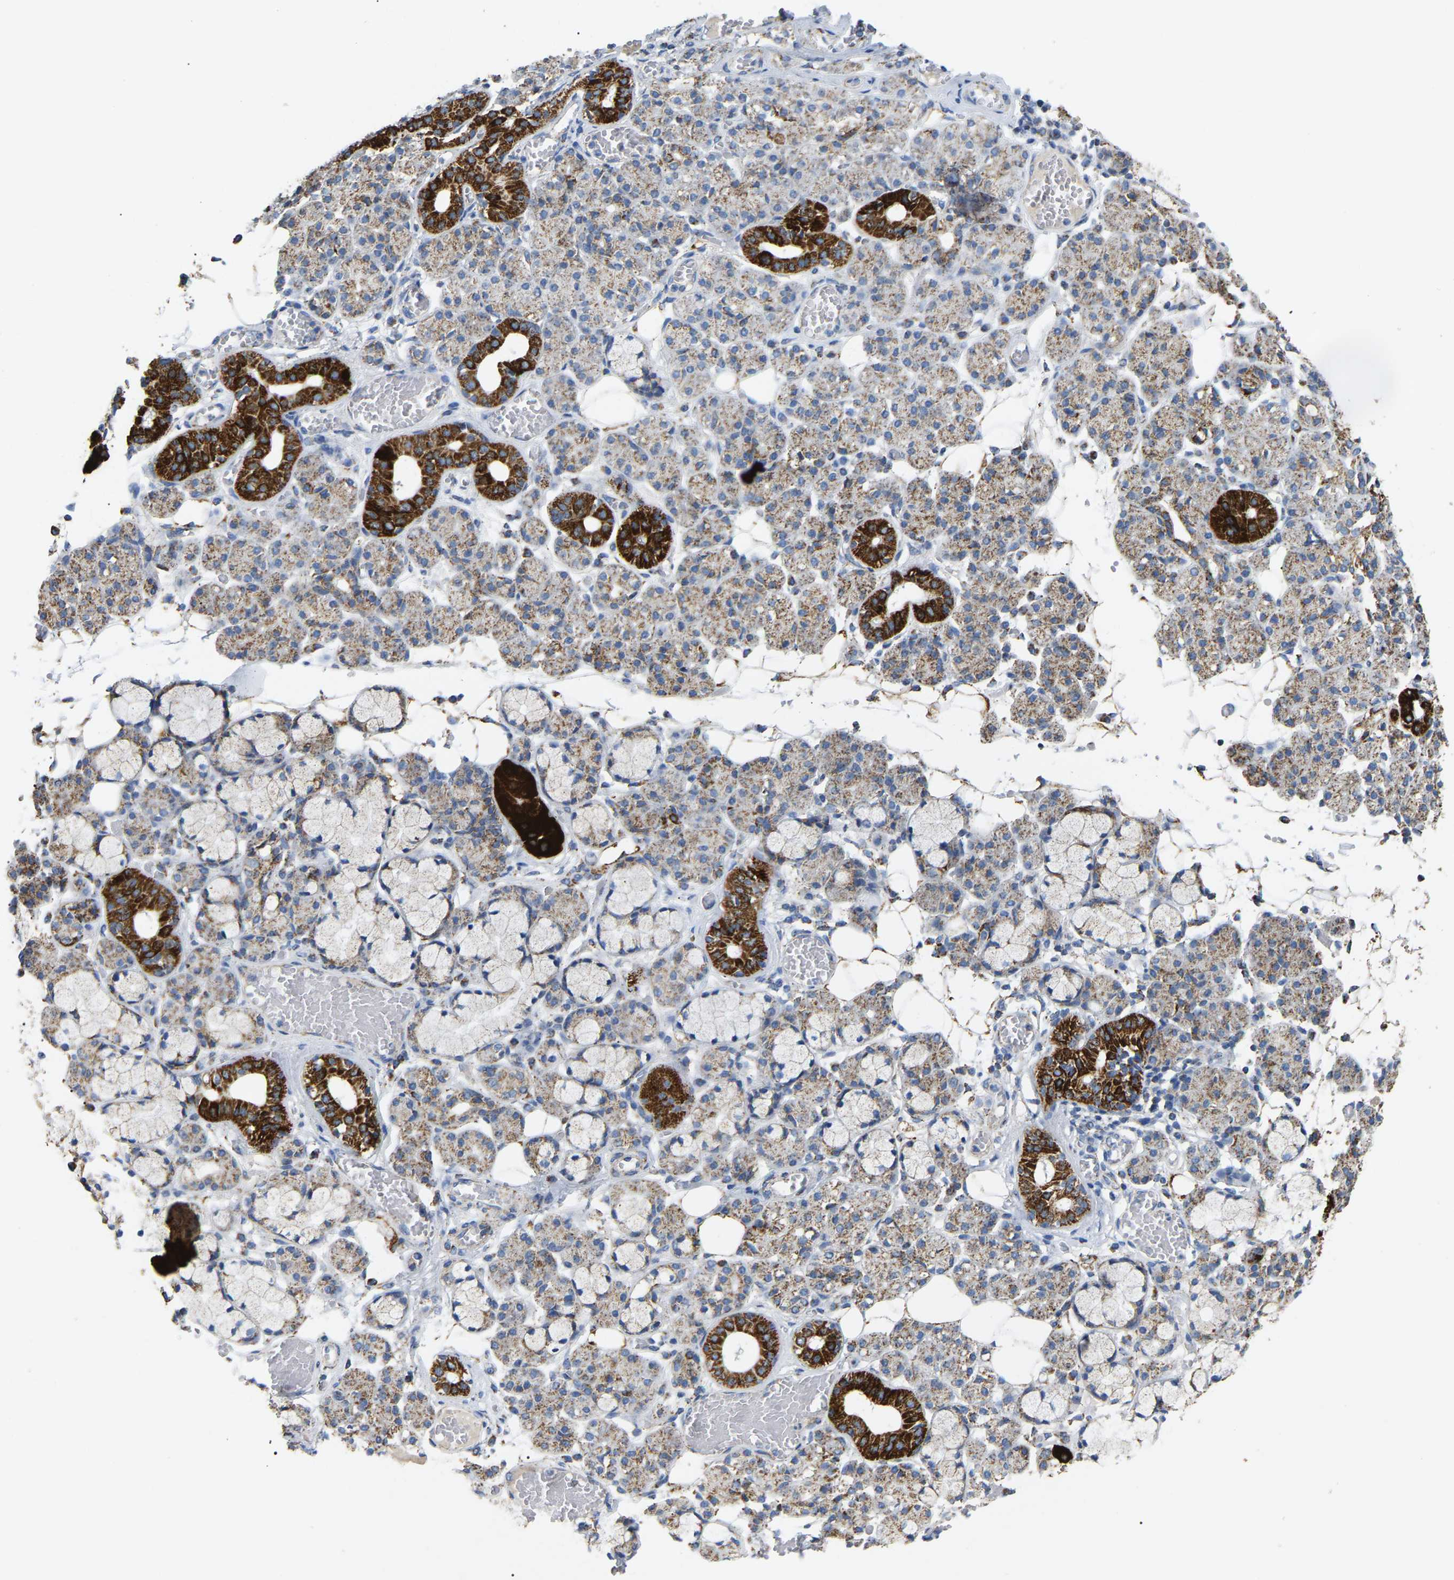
{"staining": {"intensity": "strong", "quantity": "25%-75%", "location": "cytoplasmic/membranous"}, "tissue": "salivary gland", "cell_type": "Glandular cells", "image_type": "normal", "snomed": [{"axis": "morphology", "description": "Normal tissue, NOS"}, {"axis": "topography", "description": "Salivary gland"}], "caption": "Immunohistochemistry of unremarkable salivary gland exhibits high levels of strong cytoplasmic/membranous staining in approximately 25%-75% of glandular cells.", "gene": "HIBADH", "patient": {"sex": "male", "age": 63}}